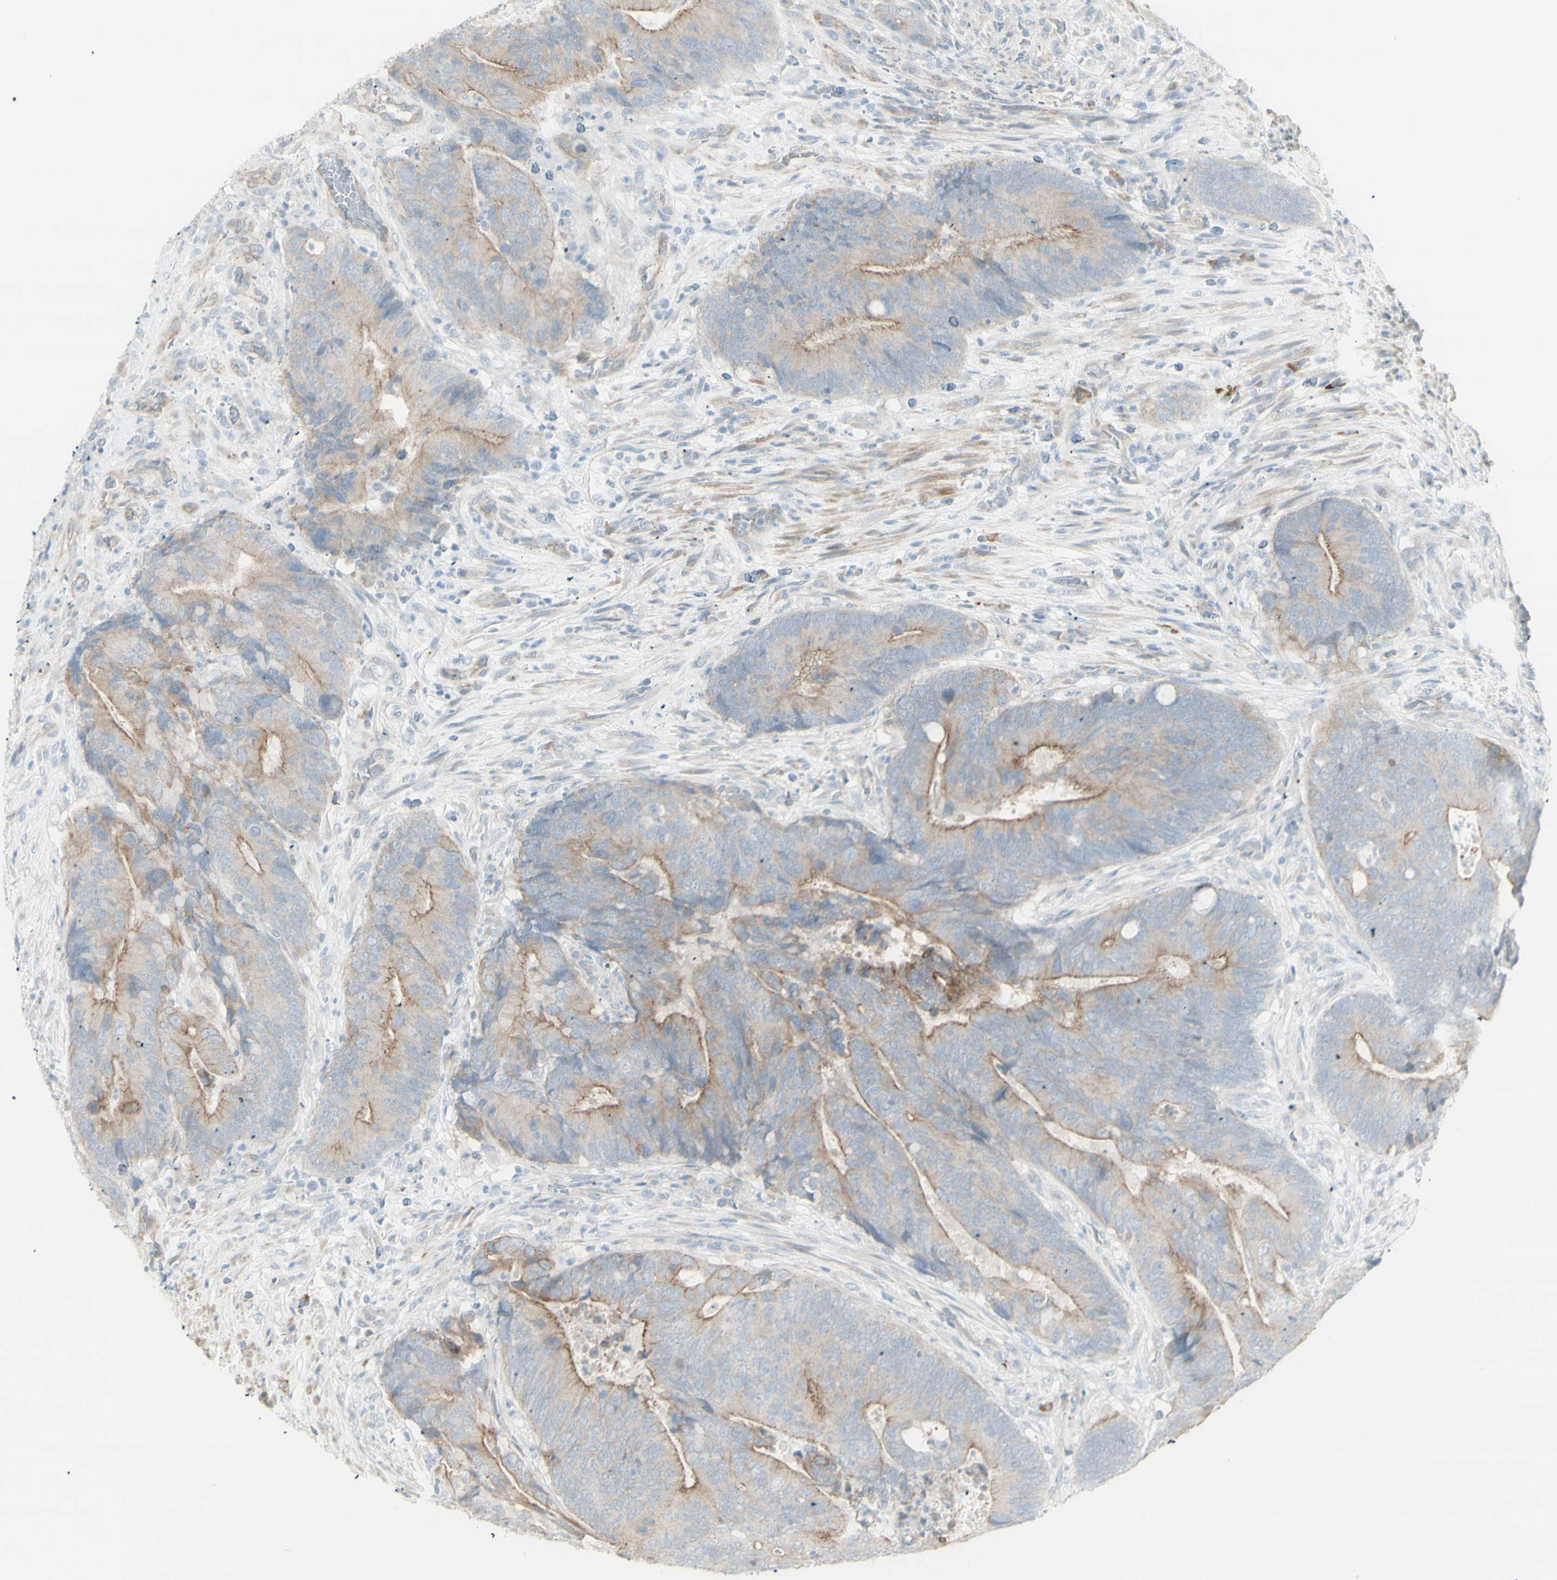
{"staining": {"intensity": "moderate", "quantity": ">75%", "location": "cytoplasmic/membranous"}, "tissue": "colorectal cancer", "cell_type": "Tumor cells", "image_type": "cancer", "snomed": [{"axis": "morphology", "description": "Normal tissue, NOS"}, {"axis": "morphology", "description": "Adenocarcinoma, NOS"}, {"axis": "topography", "description": "Colon"}], "caption": "This is an image of IHC staining of adenocarcinoma (colorectal), which shows moderate staining in the cytoplasmic/membranous of tumor cells.", "gene": "NDST4", "patient": {"sex": "male", "age": 56}}